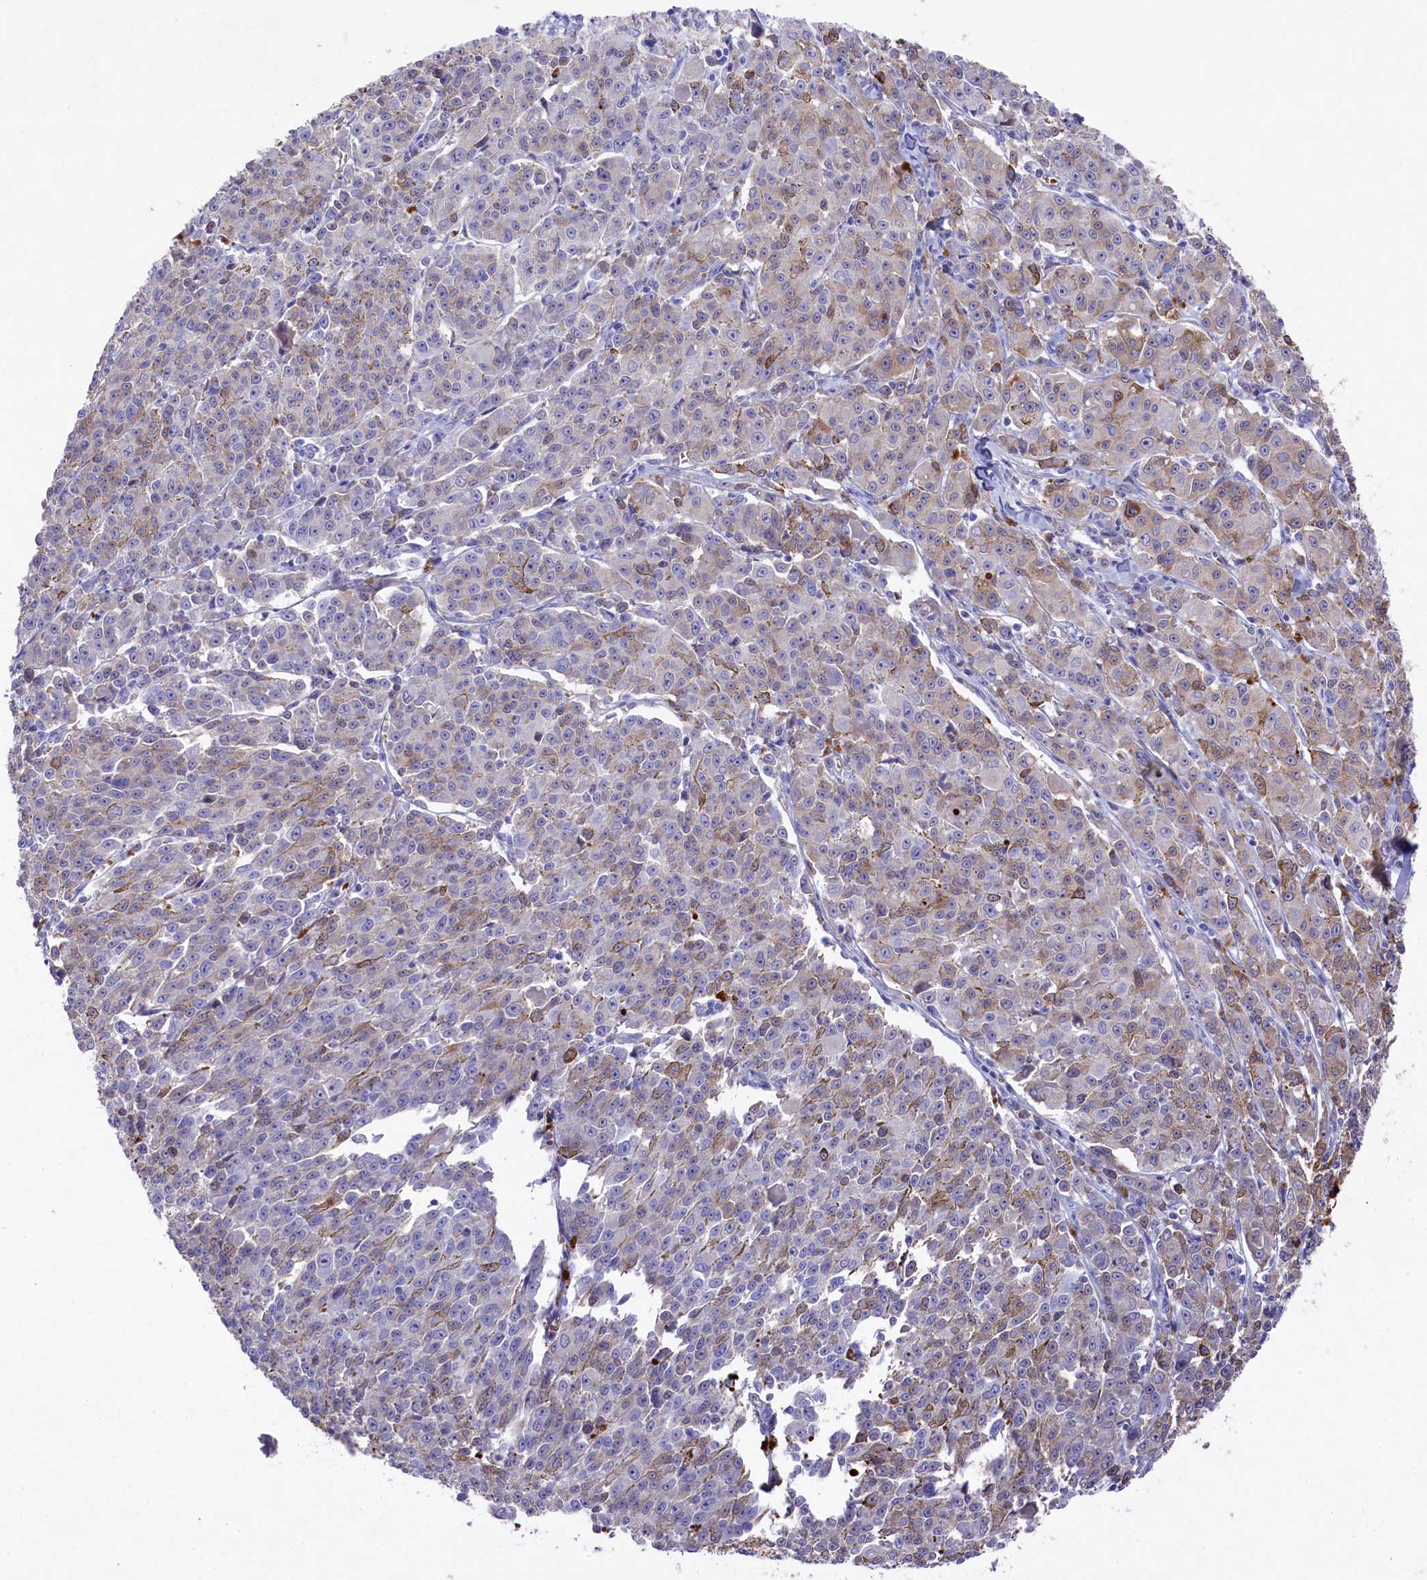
{"staining": {"intensity": "moderate", "quantity": "<25%", "location": "cytoplasmic/membranous"}, "tissue": "melanoma", "cell_type": "Tumor cells", "image_type": "cancer", "snomed": [{"axis": "morphology", "description": "Malignant melanoma, NOS"}, {"axis": "topography", "description": "Skin"}], "caption": "This is an image of IHC staining of melanoma, which shows moderate positivity in the cytoplasmic/membranous of tumor cells.", "gene": "LHFPL4", "patient": {"sex": "female", "age": 52}}